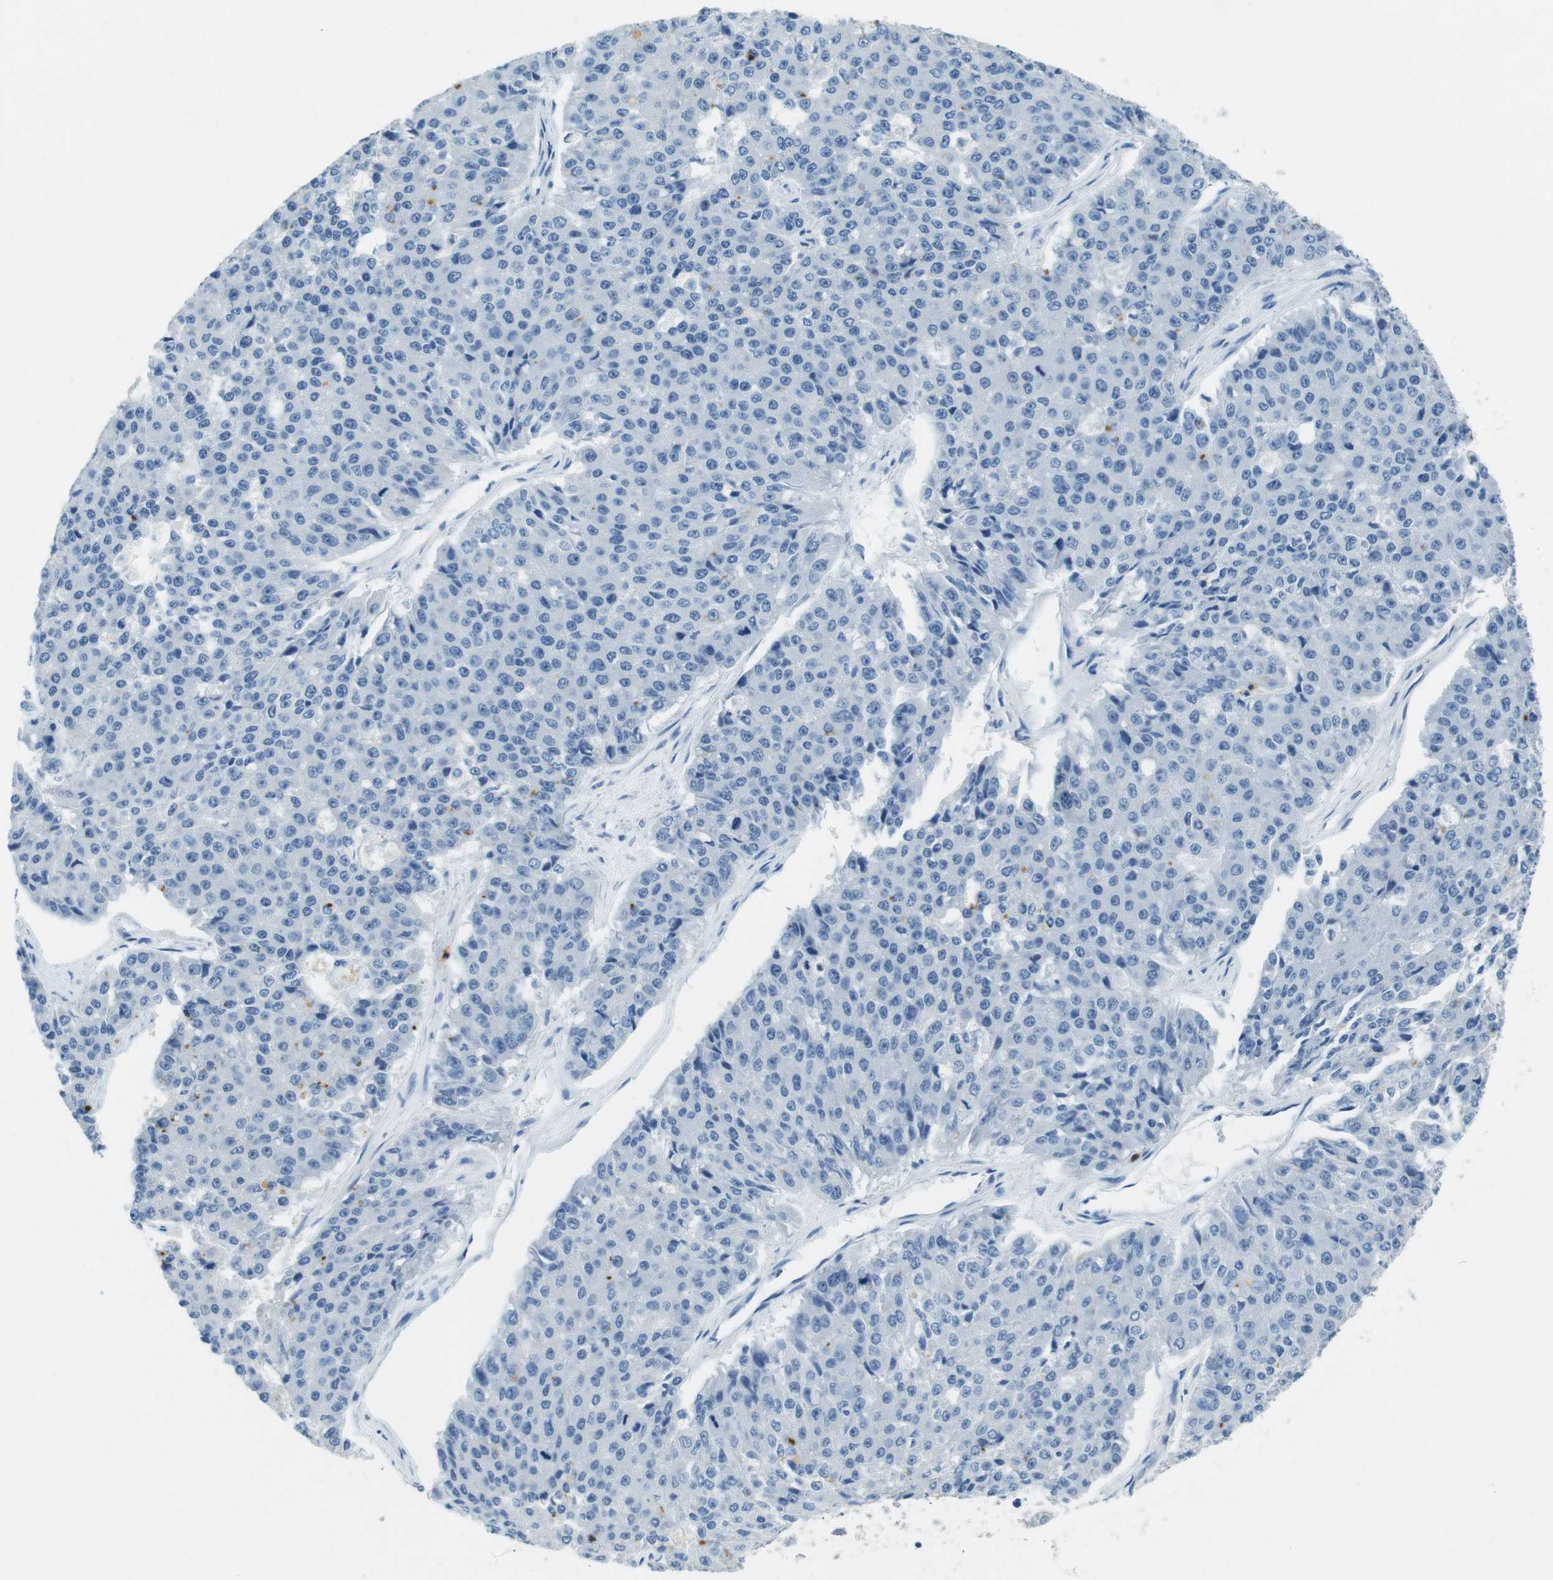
{"staining": {"intensity": "negative", "quantity": "none", "location": "none"}, "tissue": "pancreatic cancer", "cell_type": "Tumor cells", "image_type": "cancer", "snomed": [{"axis": "morphology", "description": "Adenocarcinoma, NOS"}, {"axis": "topography", "description": "Pancreas"}], "caption": "Tumor cells show no significant staining in pancreatic adenocarcinoma.", "gene": "LAT", "patient": {"sex": "male", "age": 50}}